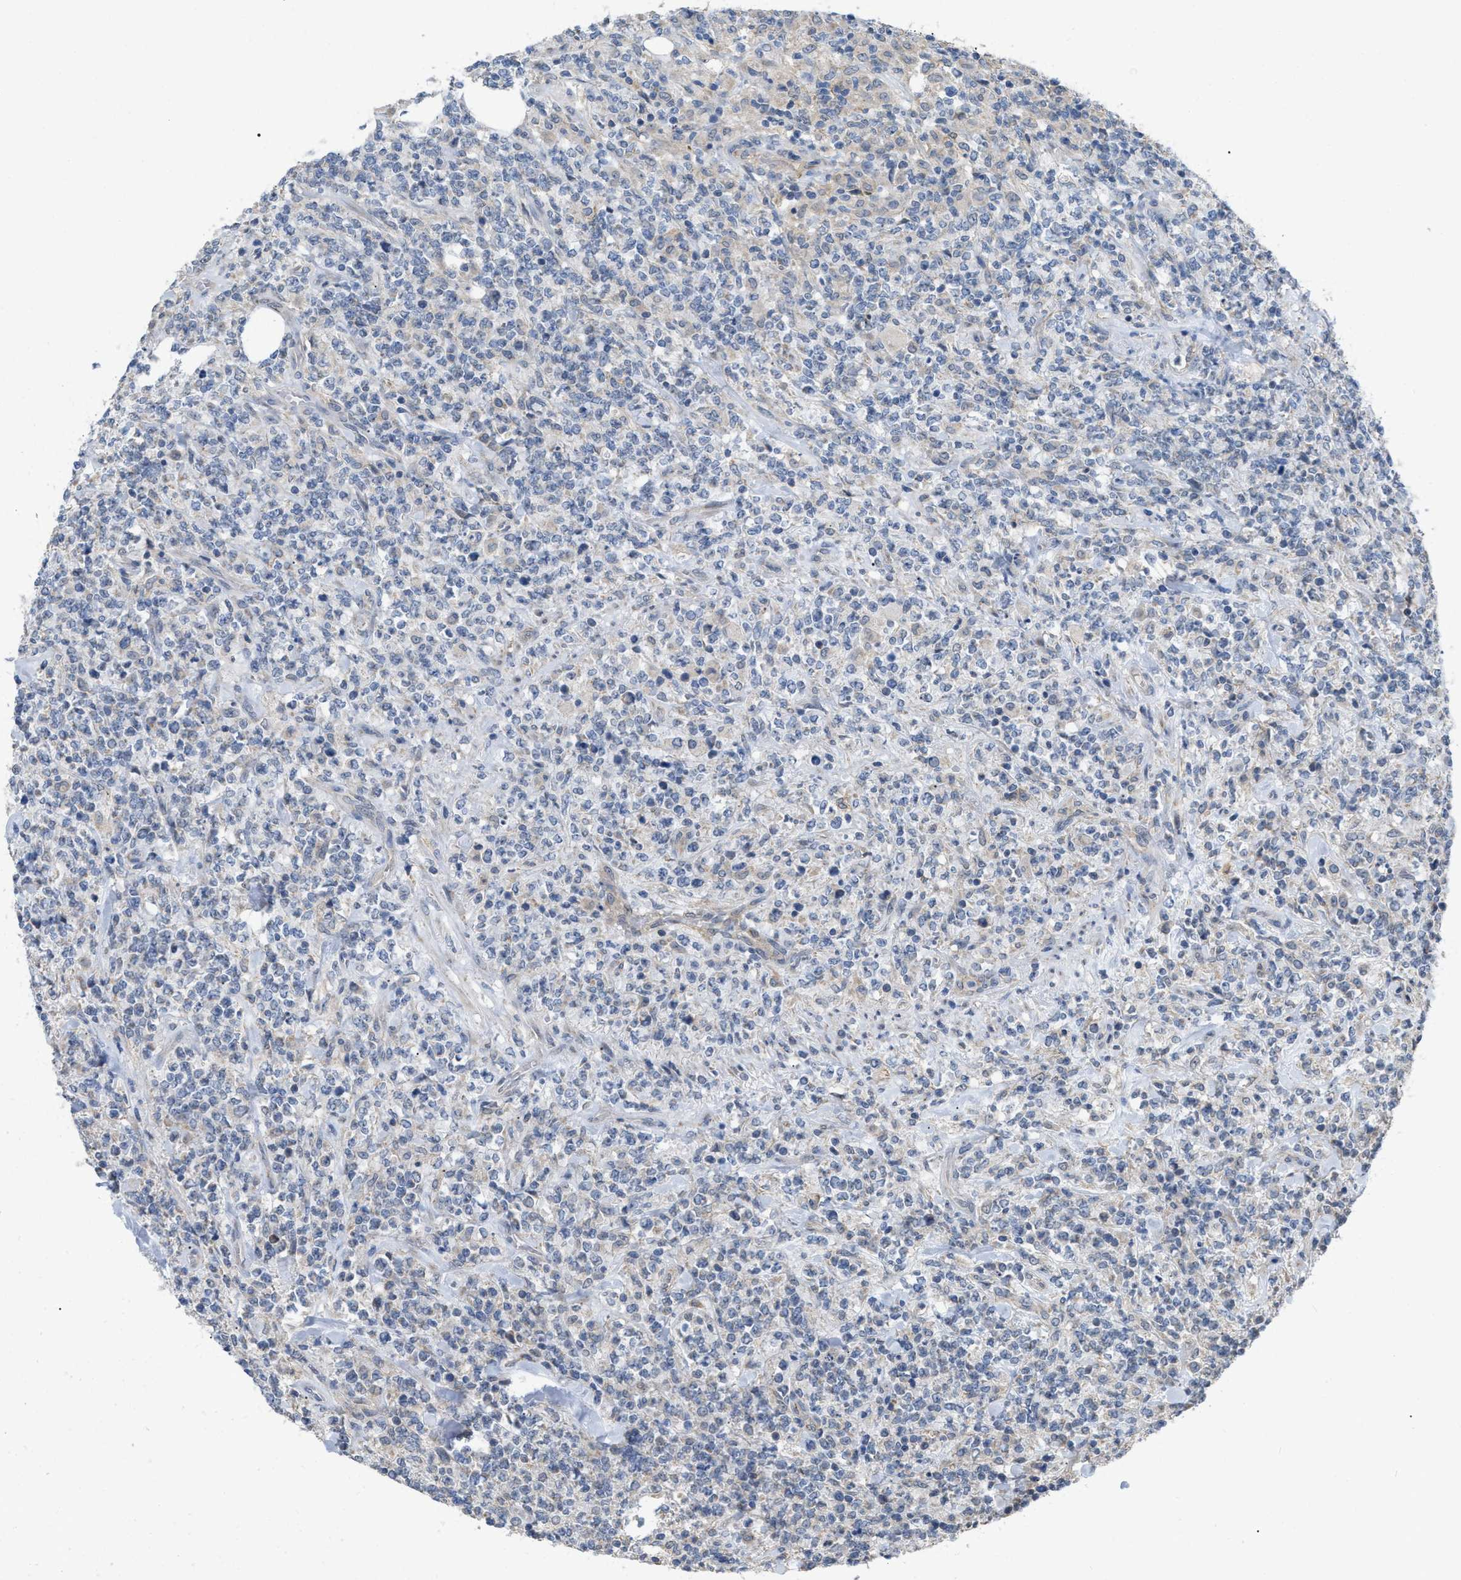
{"staining": {"intensity": "negative", "quantity": "none", "location": "none"}, "tissue": "lymphoma", "cell_type": "Tumor cells", "image_type": "cancer", "snomed": [{"axis": "morphology", "description": "Malignant lymphoma, non-Hodgkin's type, High grade"}, {"axis": "topography", "description": "Soft tissue"}], "caption": "High power microscopy histopathology image of an IHC photomicrograph of lymphoma, revealing no significant positivity in tumor cells. The staining is performed using DAB (3,3'-diaminobenzidine) brown chromogen with nuclei counter-stained in using hematoxylin.", "gene": "DHX58", "patient": {"sex": "male", "age": 18}}